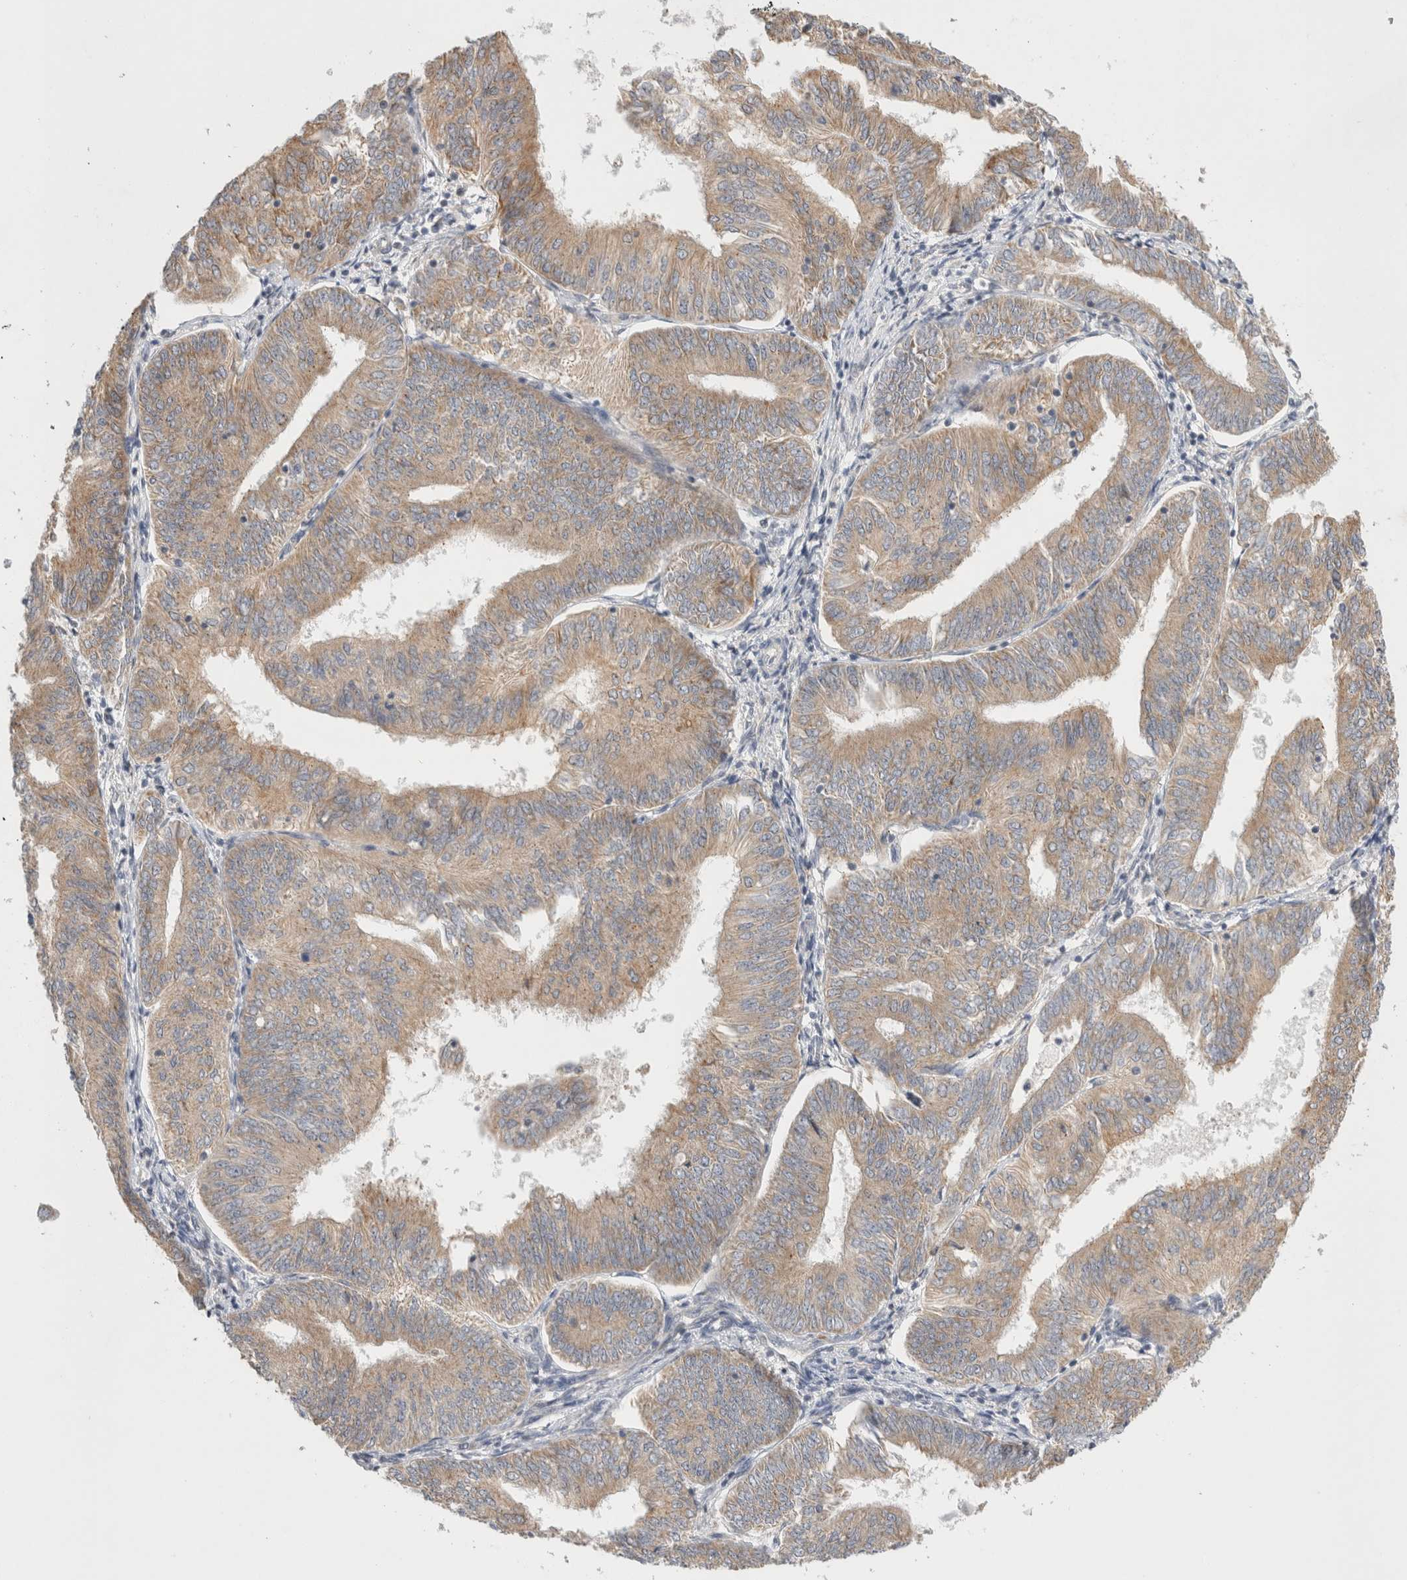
{"staining": {"intensity": "weak", "quantity": ">75%", "location": "cytoplasmic/membranous"}, "tissue": "endometrial cancer", "cell_type": "Tumor cells", "image_type": "cancer", "snomed": [{"axis": "morphology", "description": "Adenocarcinoma, NOS"}, {"axis": "topography", "description": "Endometrium"}], "caption": "A histopathology image of human endometrial adenocarcinoma stained for a protein exhibits weak cytoplasmic/membranous brown staining in tumor cells.", "gene": "NEDD4L", "patient": {"sex": "female", "age": 58}}